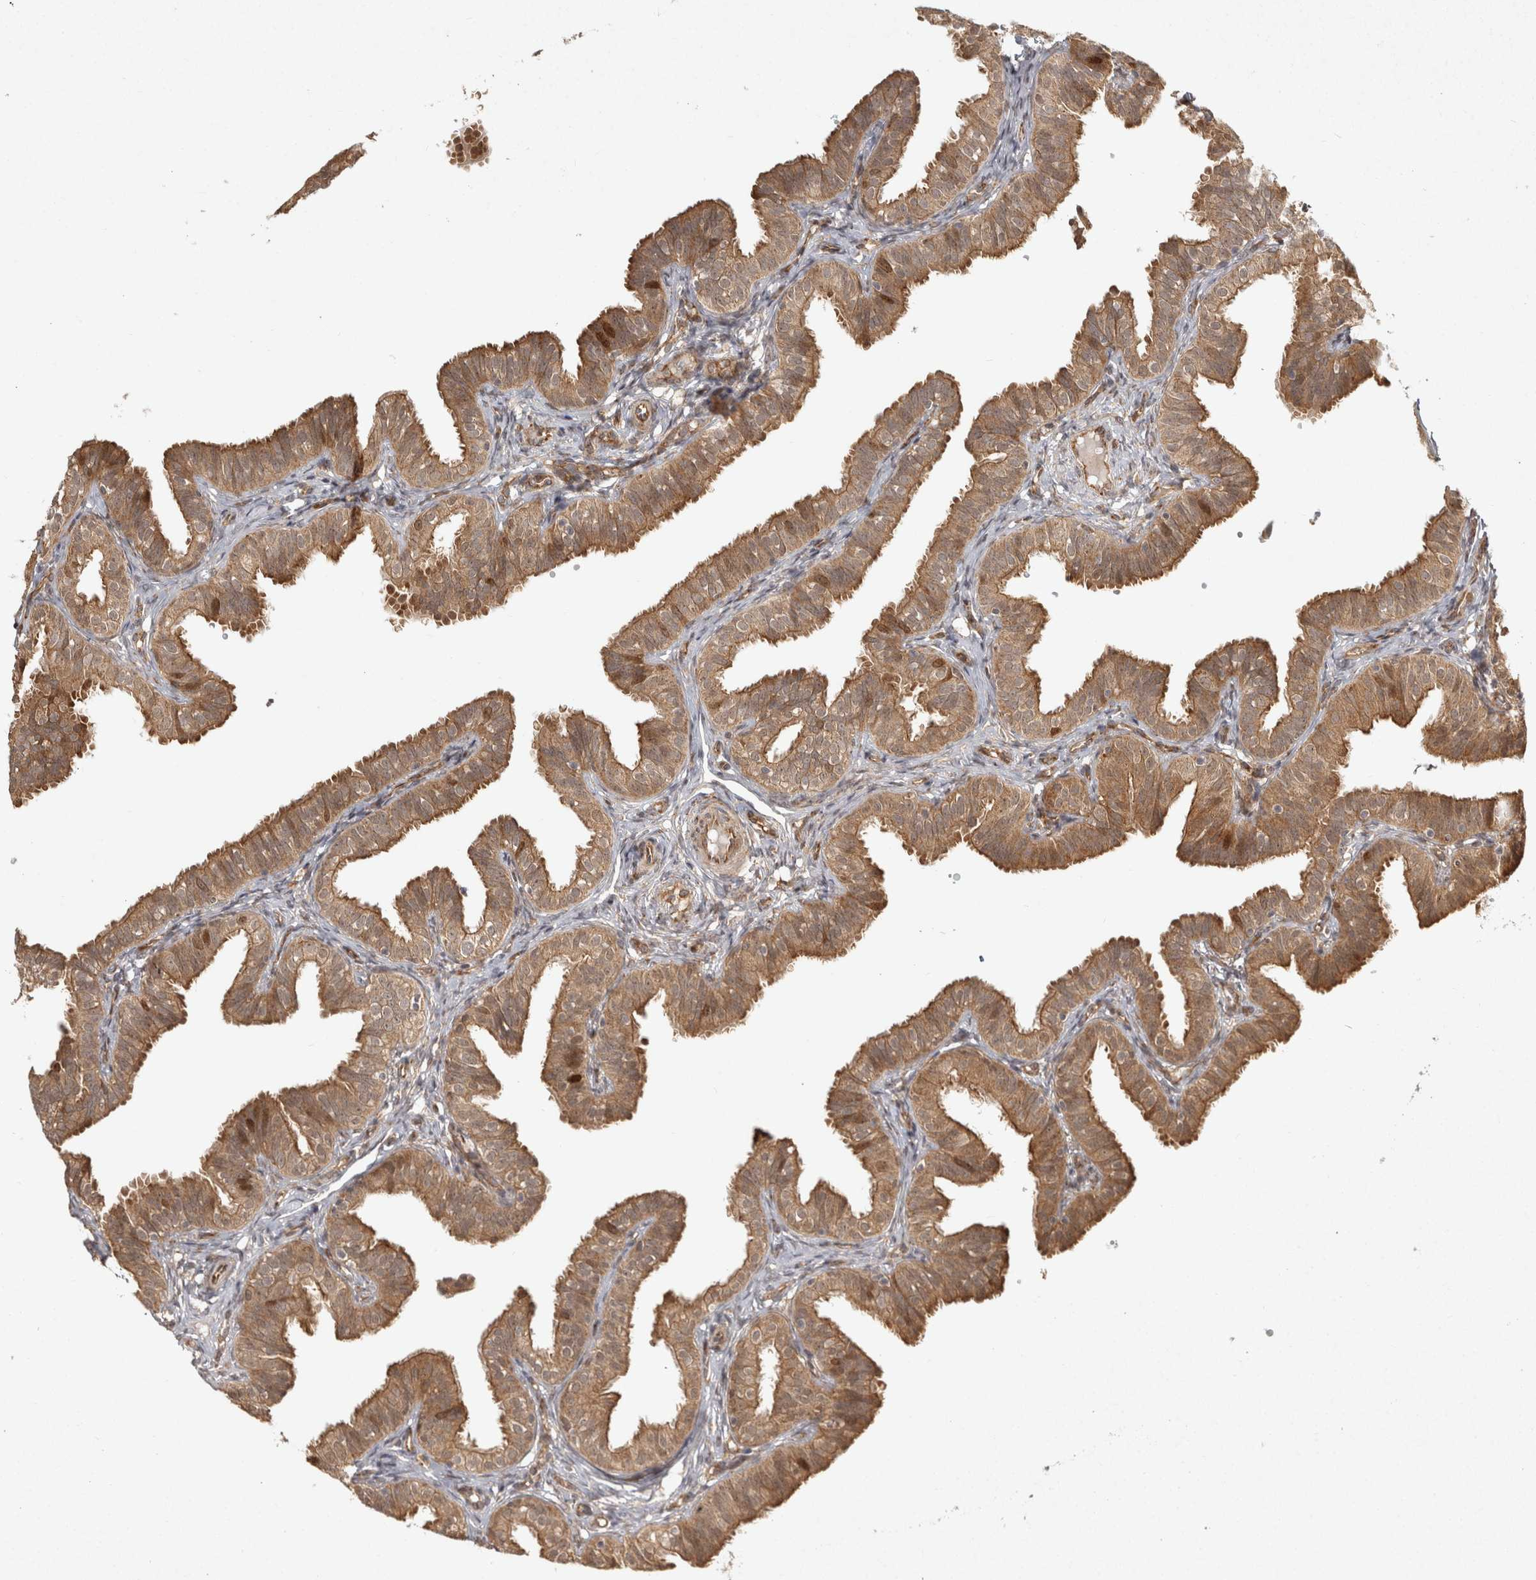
{"staining": {"intensity": "moderate", "quantity": ">75%", "location": "cytoplasmic/membranous"}, "tissue": "fallopian tube", "cell_type": "Glandular cells", "image_type": "normal", "snomed": [{"axis": "morphology", "description": "Normal tissue, NOS"}, {"axis": "topography", "description": "Fallopian tube"}], "caption": "Normal fallopian tube shows moderate cytoplasmic/membranous expression in approximately >75% of glandular cells.", "gene": "CAMSAP2", "patient": {"sex": "female", "age": 35}}